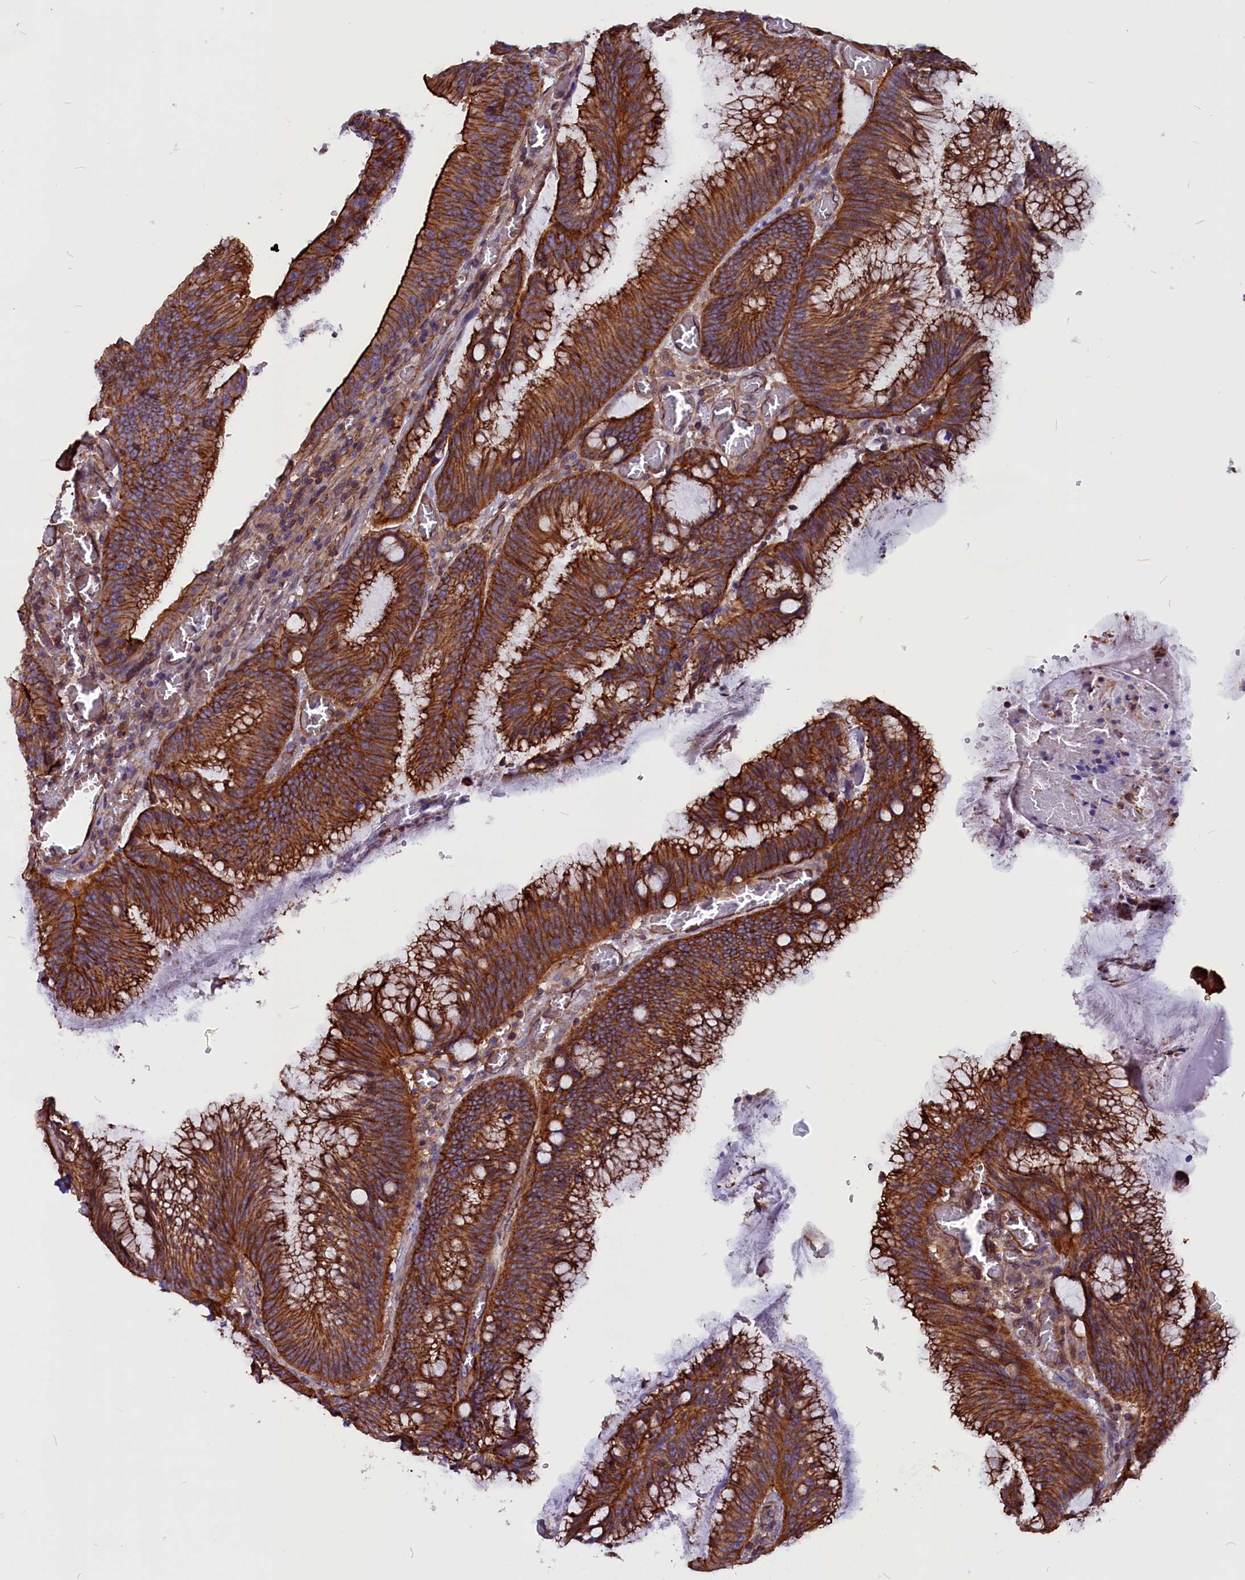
{"staining": {"intensity": "strong", "quantity": ">75%", "location": "cytoplasmic/membranous"}, "tissue": "colorectal cancer", "cell_type": "Tumor cells", "image_type": "cancer", "snomed": [{"axis": "morphology", "description": "Adenocarcinoma, NOS"}, {"axis": "topography", "description": "Rectum"}], "caption": "Strong cytoplasmic/membranous expression for a protein is appreciated in about >75% of tumor cells of colorectal cancer (adenocarcinoma) using immunohistochemistry (IHC).", "gene": "ZNF749", "patient": {"sex": "female", "age": 77}}